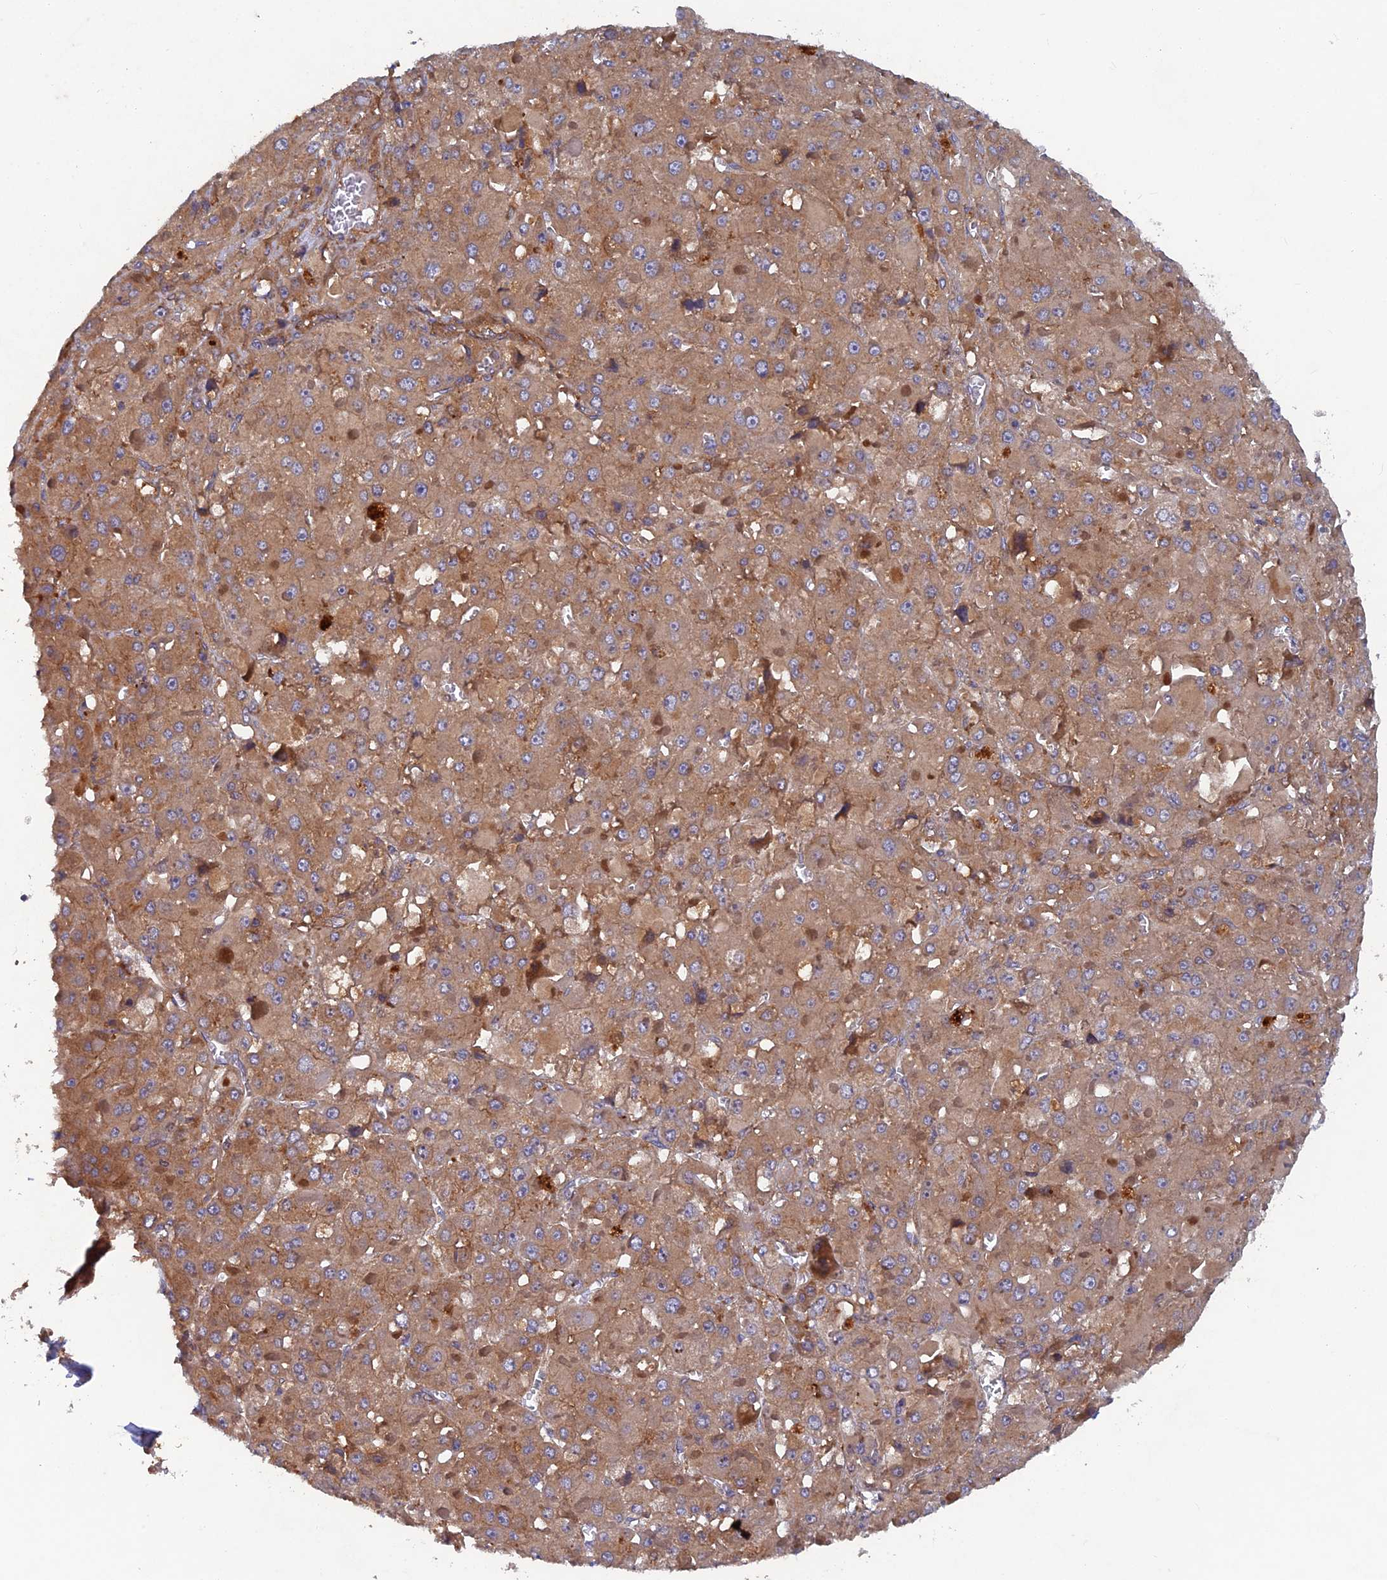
{"staining": {"intensity": "moderate", "quantity": ">75%", "location": "cytoplasmic/membranous"}, "tissue": "liver cancer", "cell_type": "Tumor cells", "image_type": "cancer", "snomed": [{"axis": "morphology", "description": "Carcinoma, Hepatocellular, NOS"}, {"axis": "topography", "description": "Liver"}], "caption": "A histopathology image of human hepatocellular carcinoma (liver) stained for a protein displays moderate cytoplasmic/membranous brown staining in tumor cells.", "gene": "NCAPG", "patient": {"sex": "female", "age": 73}}